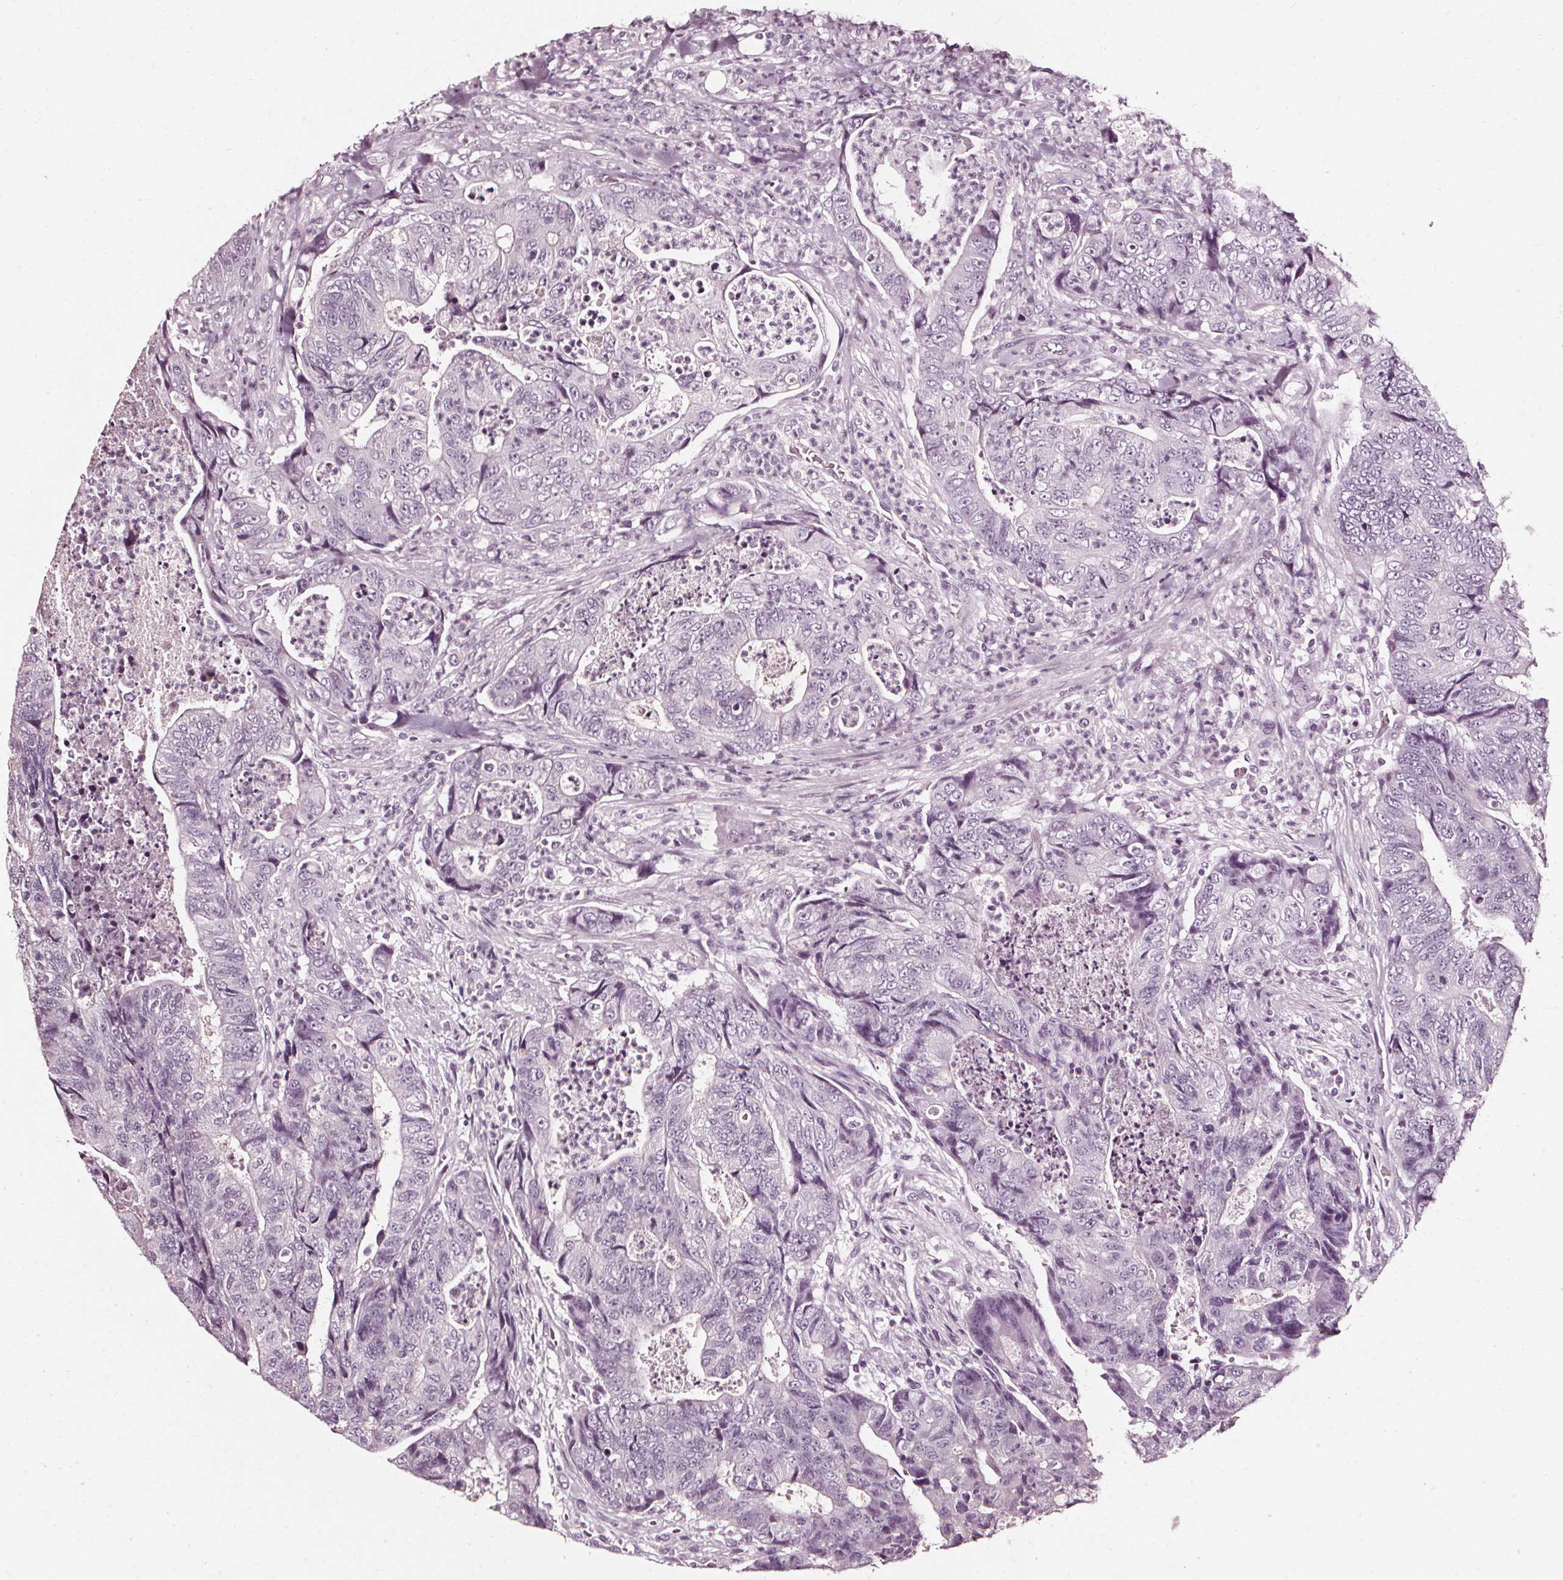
{"staining": {"intensity": "negative", "quantity": "none", "location": "none"}, "tissue": "colorectal cancer", "cell_type": "Tumor cells", "image_type": "cancer", "snomed": [{"axis": "morphology", "description": "Adenocarcinoma, NOS"}, {"axis": "topography", "description": "Colon"}], "caption": "Colorectal cancer was stained to show a protein in brown. There is no significant positivity in tumor cells. The staining is performed using DAB brown chromogen with nuclei counter-stained in using hematoxylin.", "gene": "DEFA5", "patient": {"sex": "female", "age": 48}}